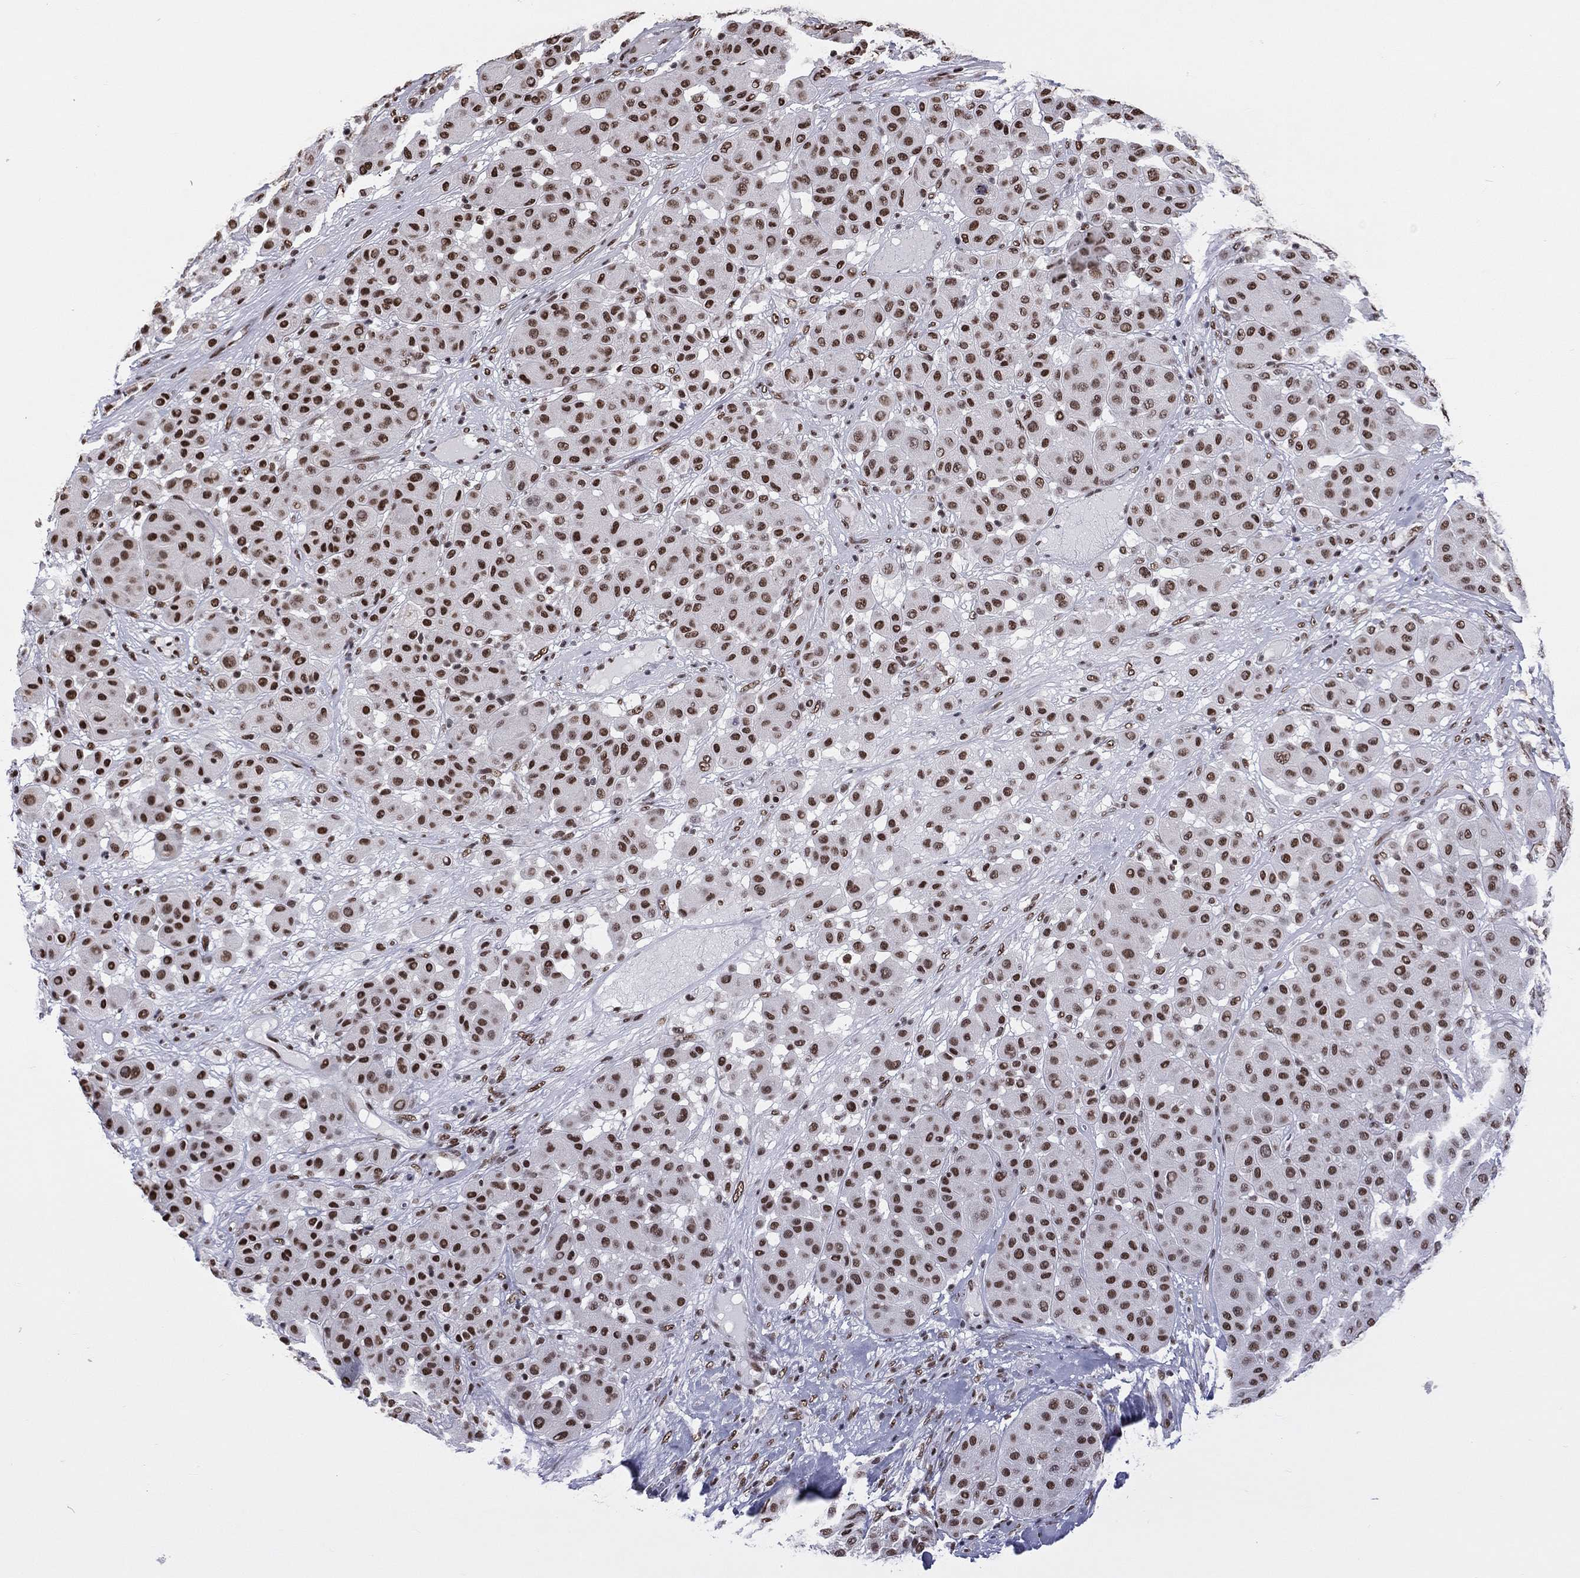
{"staining": {"intensity": "strong", "quantity": ">75%", "location": "nuclear"}, "tissue": "melanoma", "cell_type": "Tumor cells", "image_type": "cancer", "snomed": [{"axis": "morphology", "description": "Malignant melanoma, Metastatic site"}, {"axis": "topography", "description": "Smooth muscle"}], "caption": "A brown stain labels strong nuclear expression of a protein in human malignant melanoma (metastatic site) tumor cells.", "gene": "ZNF7", "patient": {"sex": "male", "age": 41}}